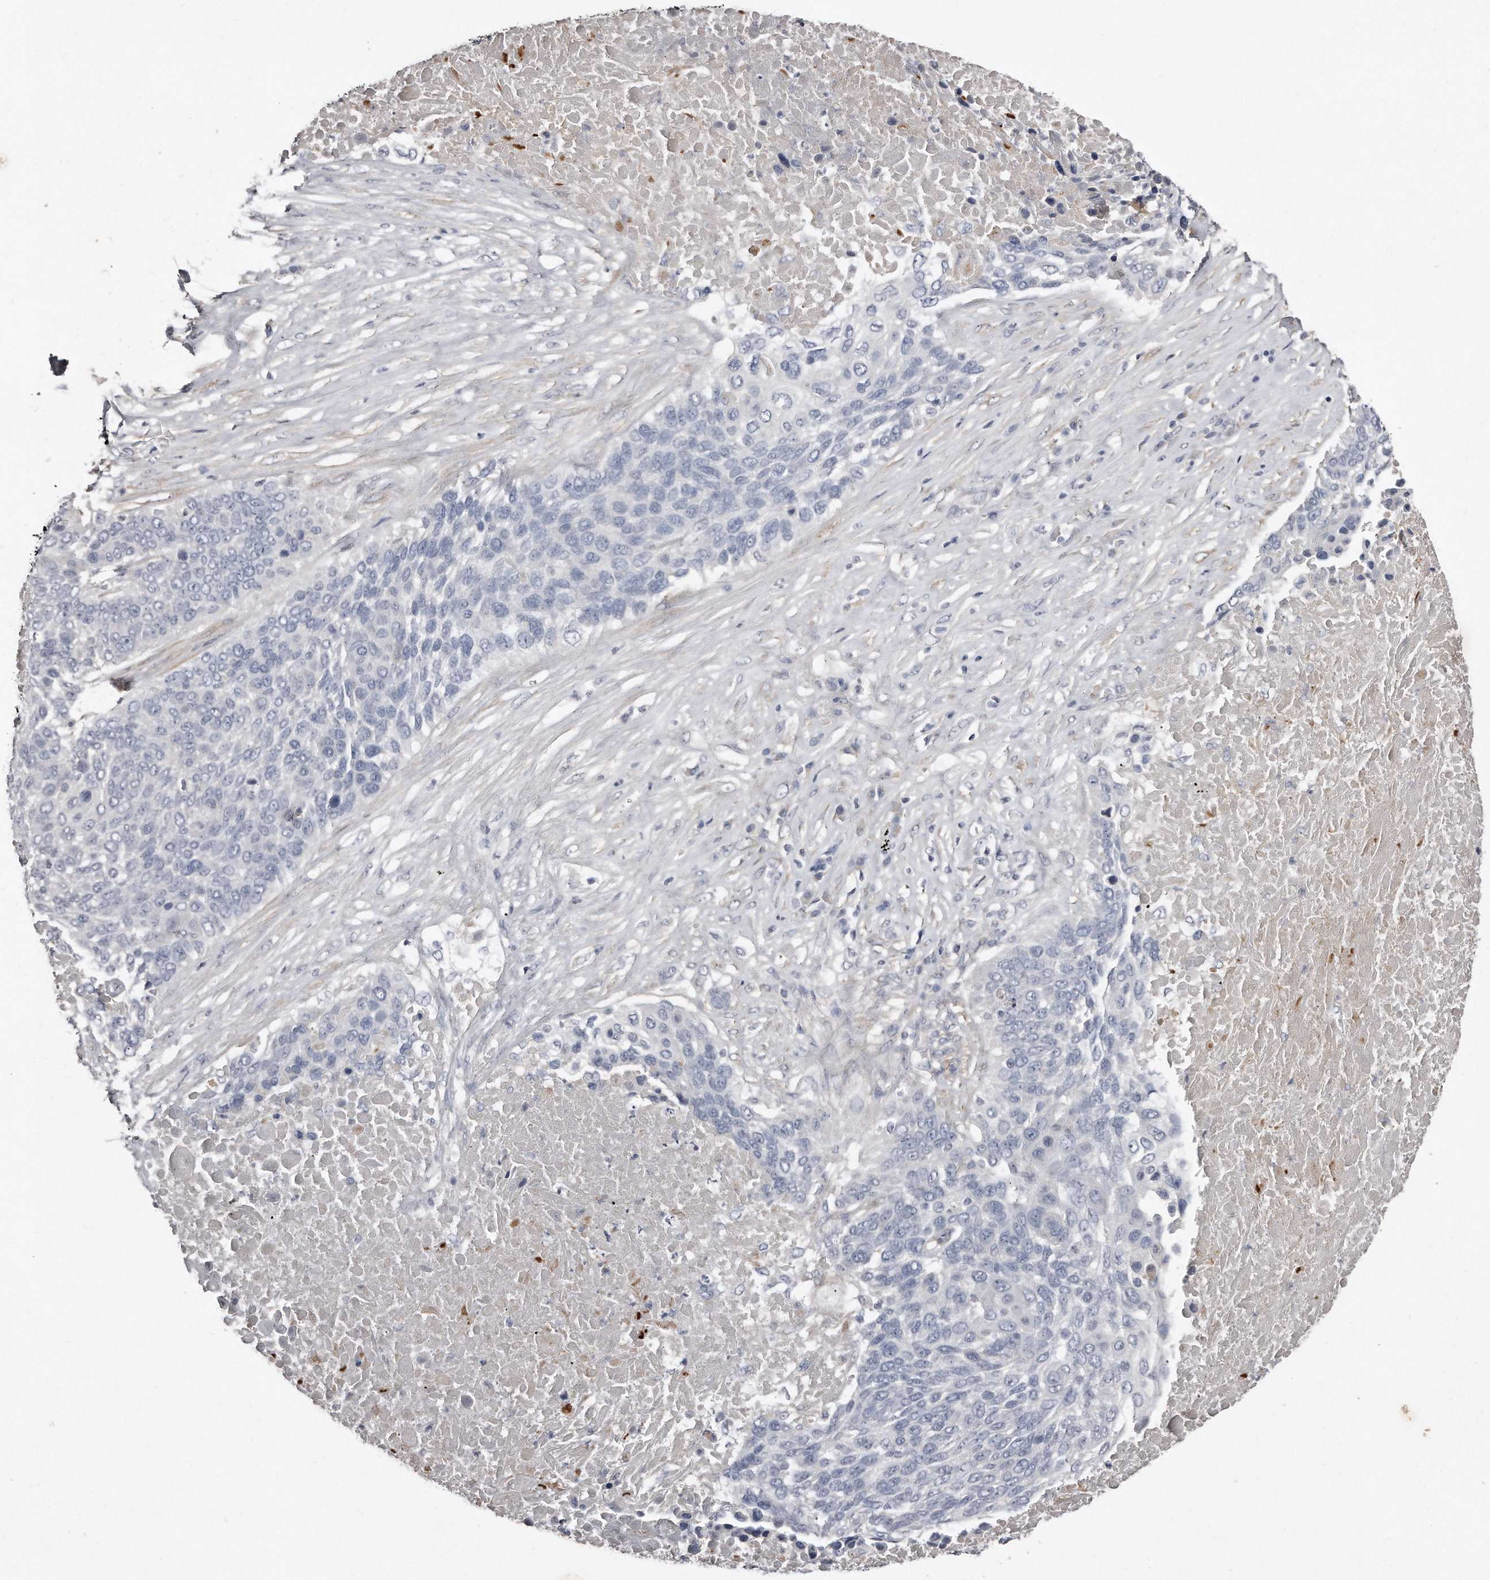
{"staining": {"intensity": "negative", "quantity": "none", "location": "none"}, "tissue": "lung cancer", "cell_type": "Tumor cells", "image_type": "cancer", "snomed": [{"axis": "morphology", "description": "Squamous cell carcinoma, NOS"}, {"axis": "topography", "description": "Lung"}], "caption": "The immunohistochemistry (IHC) image has no significant staining in tumor cells of squamous cell carcinoma (lung) tissue.", "gene": "LMOD1", "patient": {"sex": "male", "age": 66}}